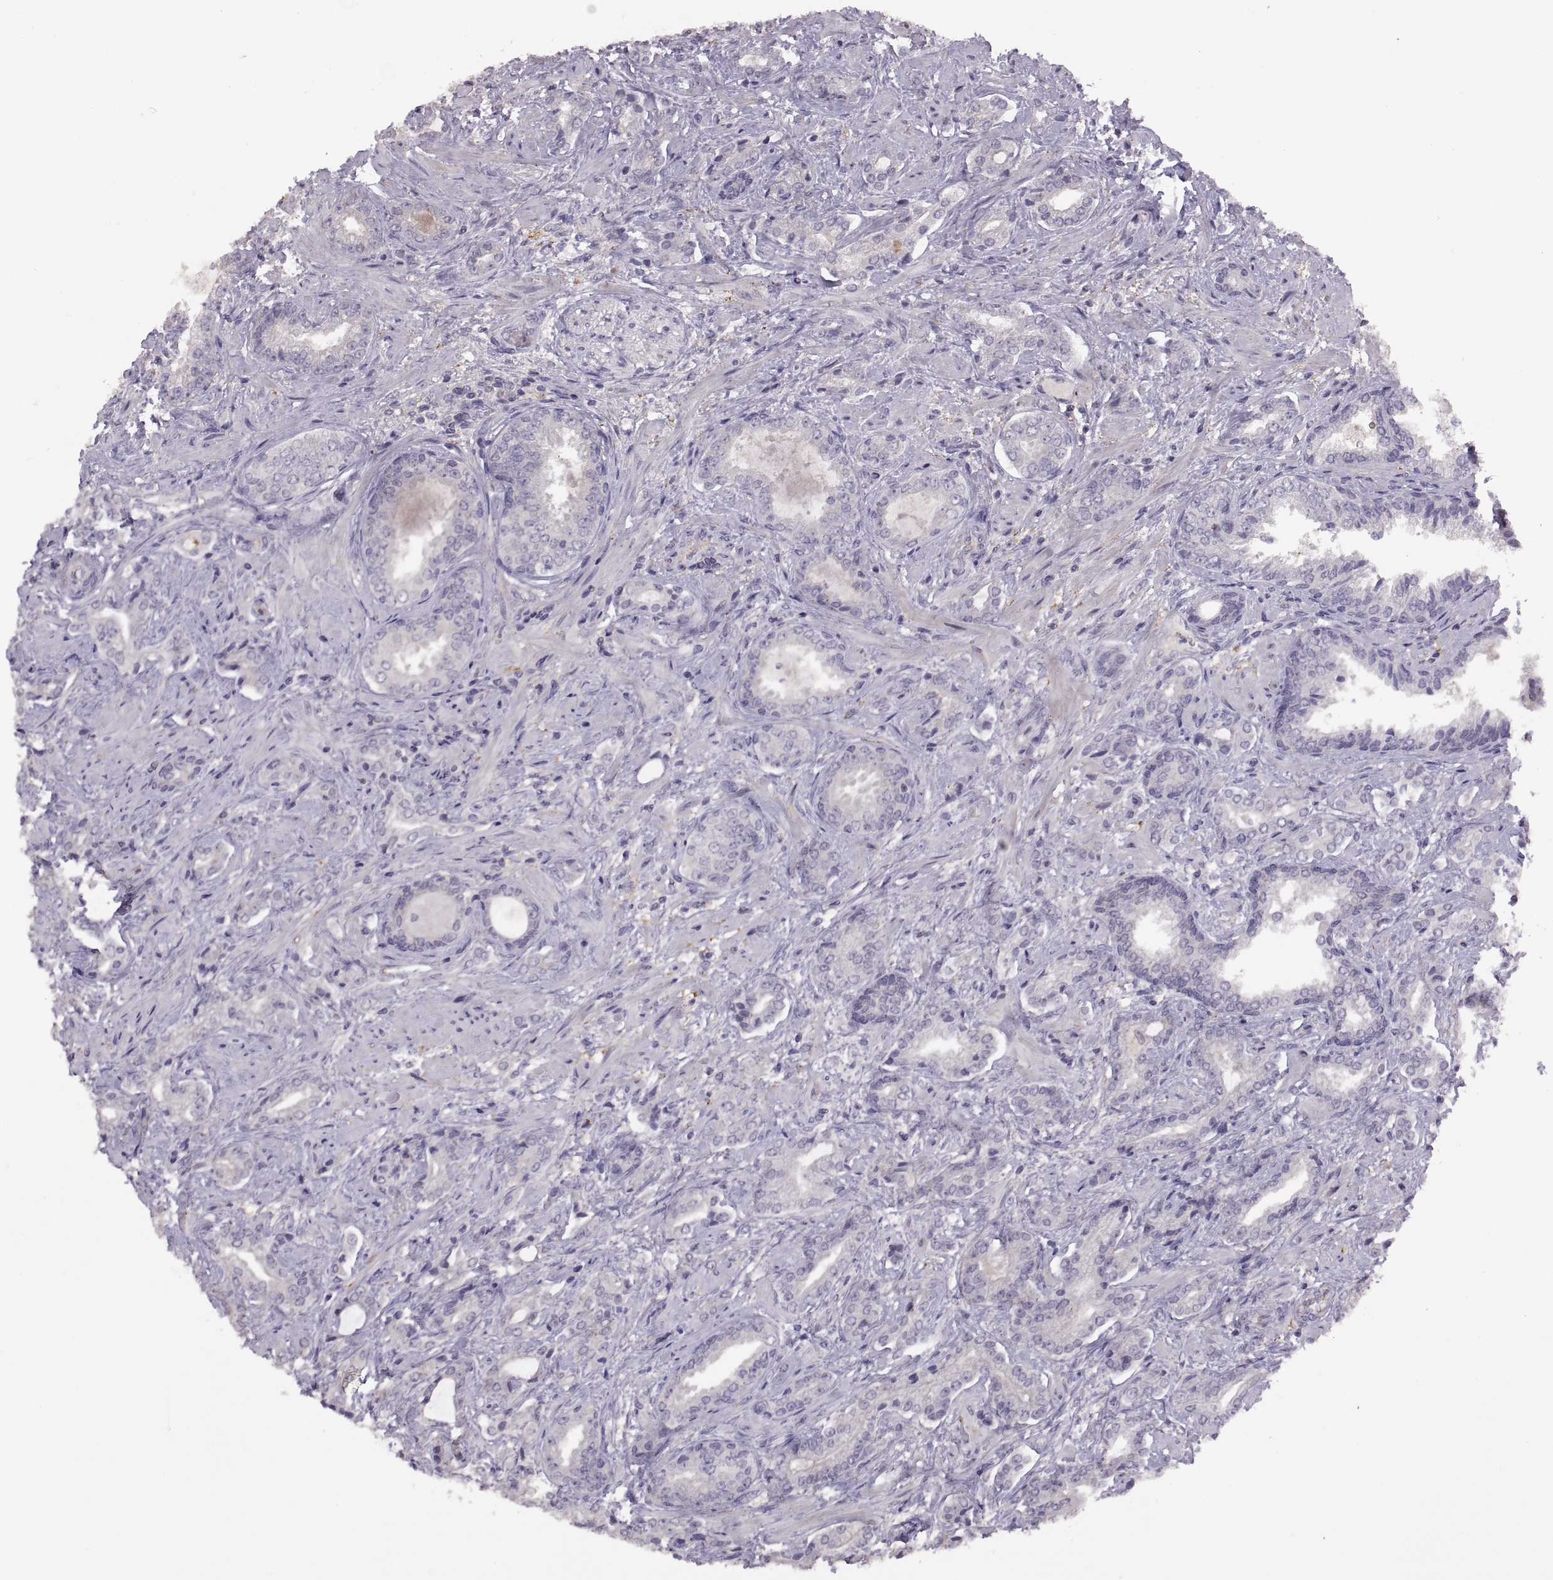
{"staining": {"intensity": "negative", "quantity": "none", "location": "none"}, "tissue": "prostate cancer", "cell_type": "Tumor cells", "image_type": "cancer", "snomed": [{"axis": "morphology", "description": "Adenocarcinoma, Low grade"}, {"axis": "topography", "description": "Prostate"}], "caption": "There is no significant expression in tumor cells of prostate cancer. (DAB (3,3'-diaminobenzidine) immunohistochemistry (IHC) visualized using brightfield microscopy, high magnification).", "gene": "NMNAT2", "patient": {"sex": "male", "age": 61}}